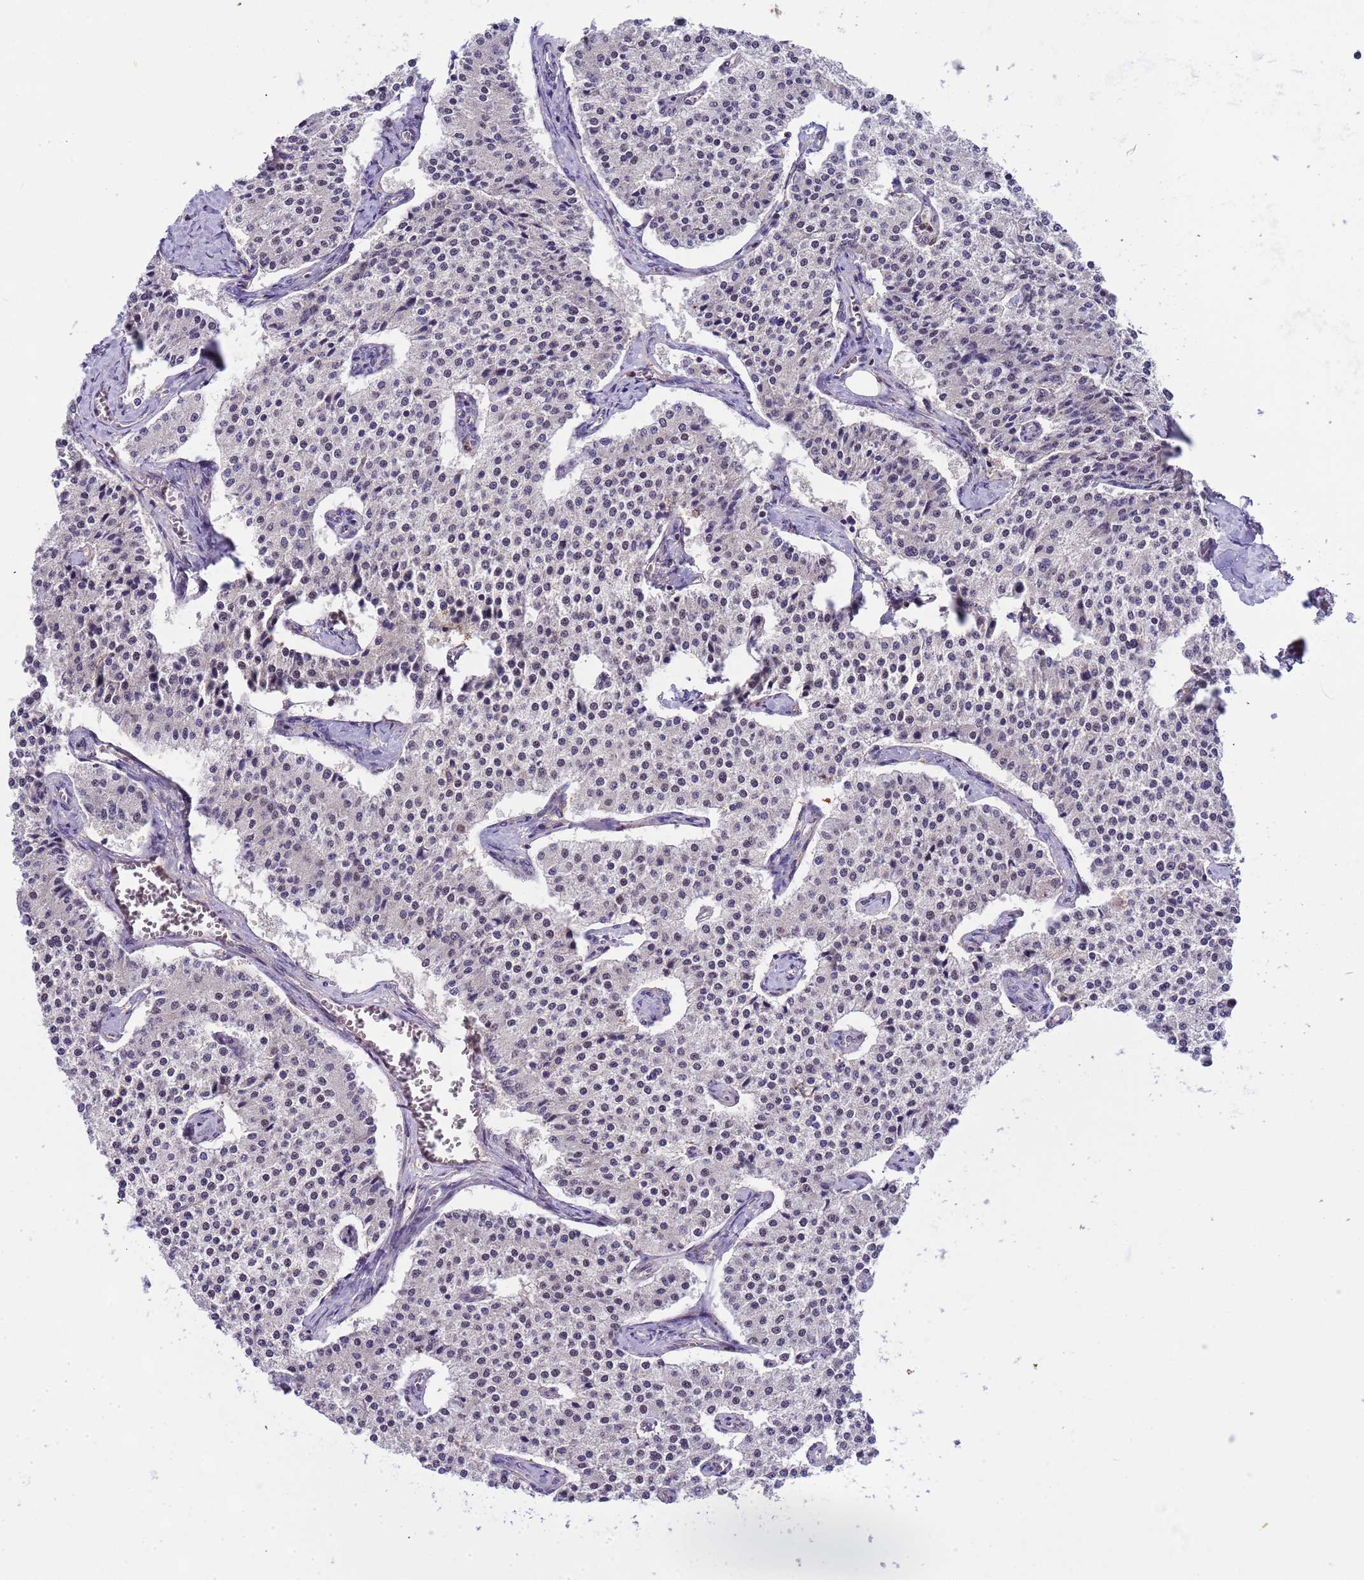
{"staining": {"intensity": "negative", "quantity": "none", "location": "none"}, "tissue": "carcinoid", "cell_type": "Tumor cells", "image_type": "cancer", "snomed": [{"axis": "morphology", "description": "Carcinoid, malignant, NOS"}, {"axis": "topography", "description": "Colon"}], "caption": "A photomicrograph of human carcinoid is negative for staining in tumor cells.", "gene": "CD53", "patient": {"sex": "female", "age": 52}}